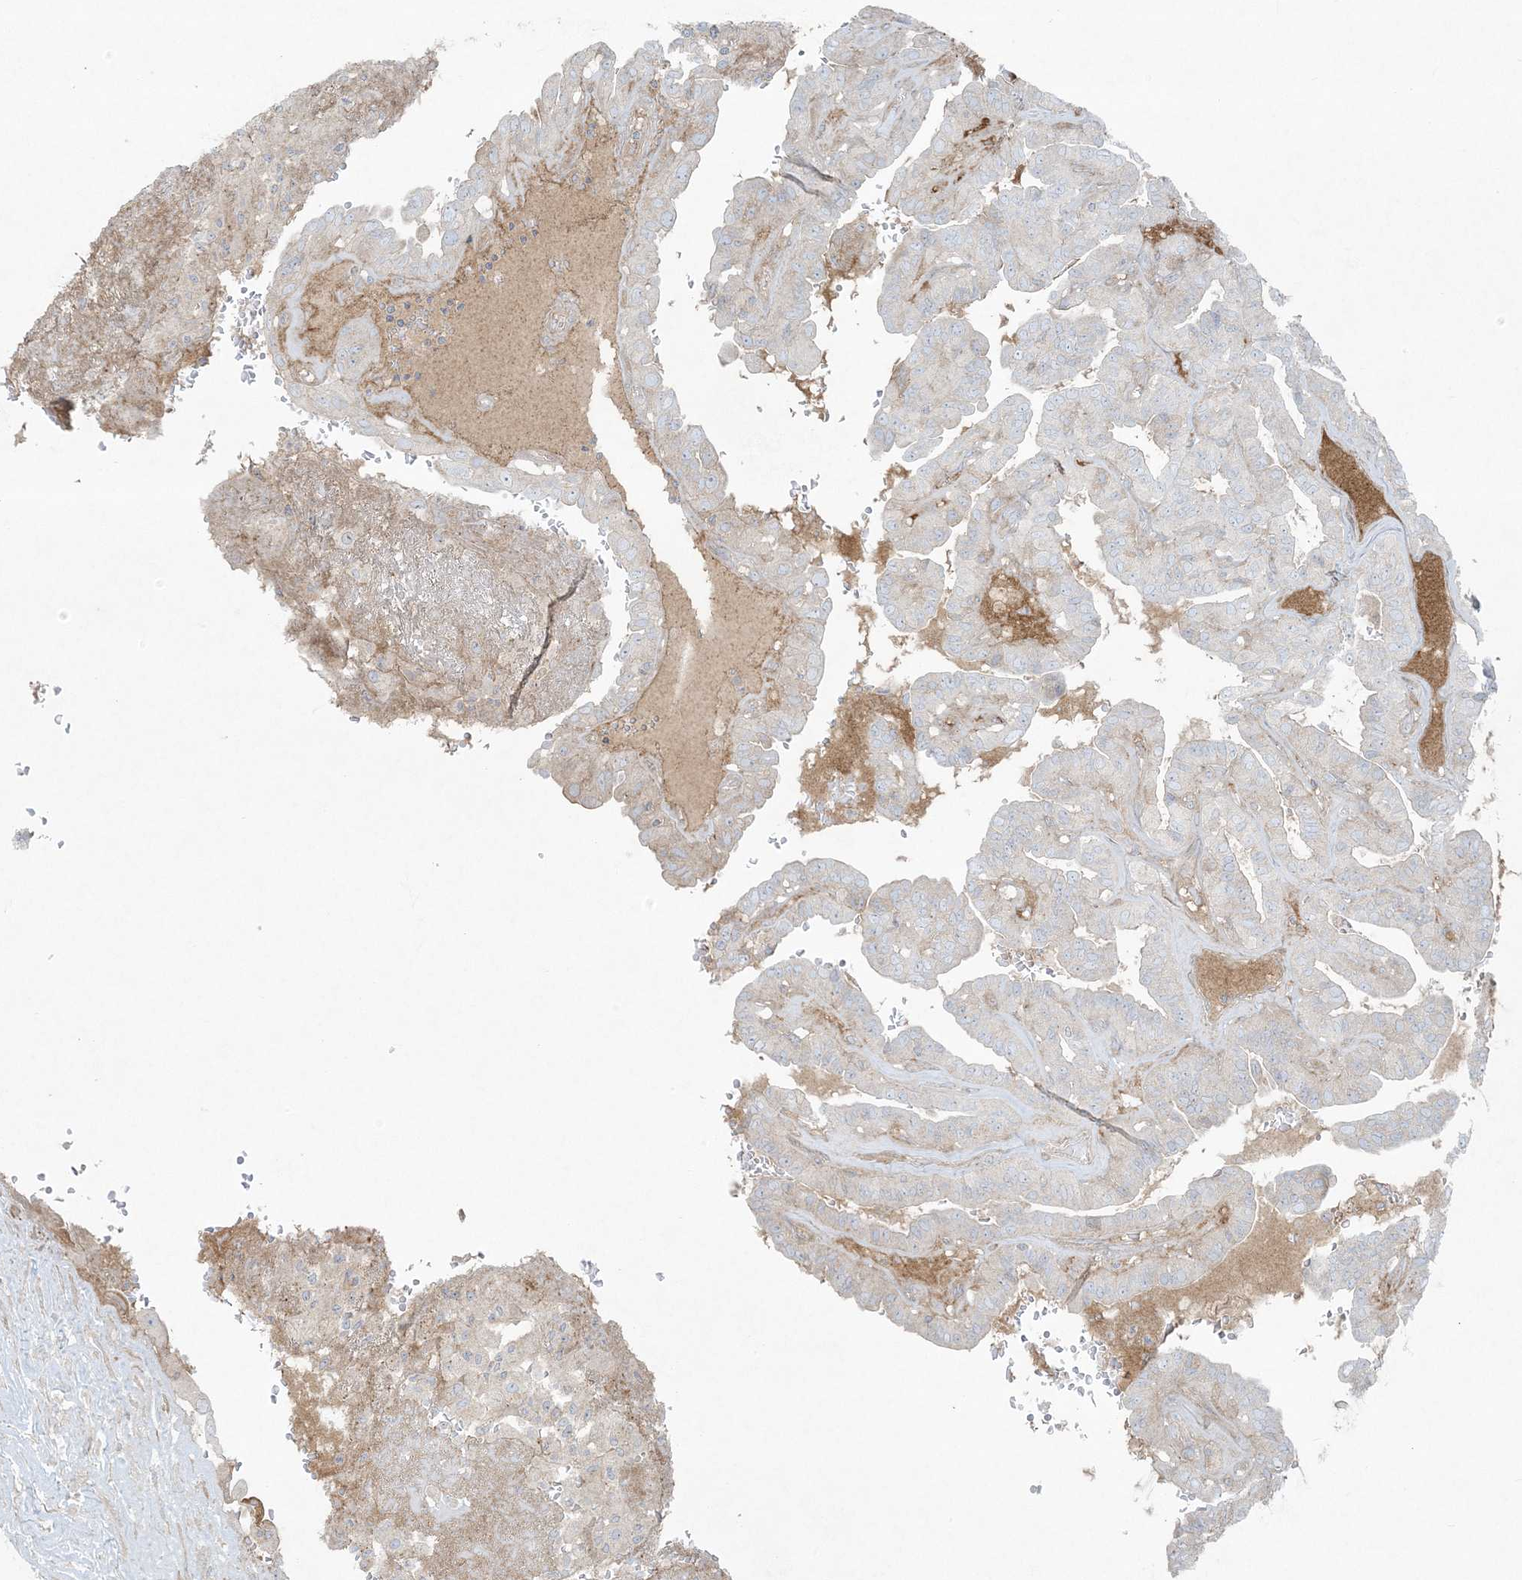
{"staining": {"intensity": "moderate", "quantity": "<25%", "location": "cytoplasmic/membranous"}, "tissue": "thyroid cancer", "cell_type": "Tumor cells", "image_type": "cancer", "snomed": [{"axis": "morphology", "description": "Papillary adenocarcinoma, NOS"}, {"axis": "topography", "description": "Thyroid gland"}], "caption": "Human thyroid cancer stained with a protein marker demonstrates moderate staining in tumor cells.", "gene": "PIK3R4", "patient": {"sex": "male", "age": 77}}